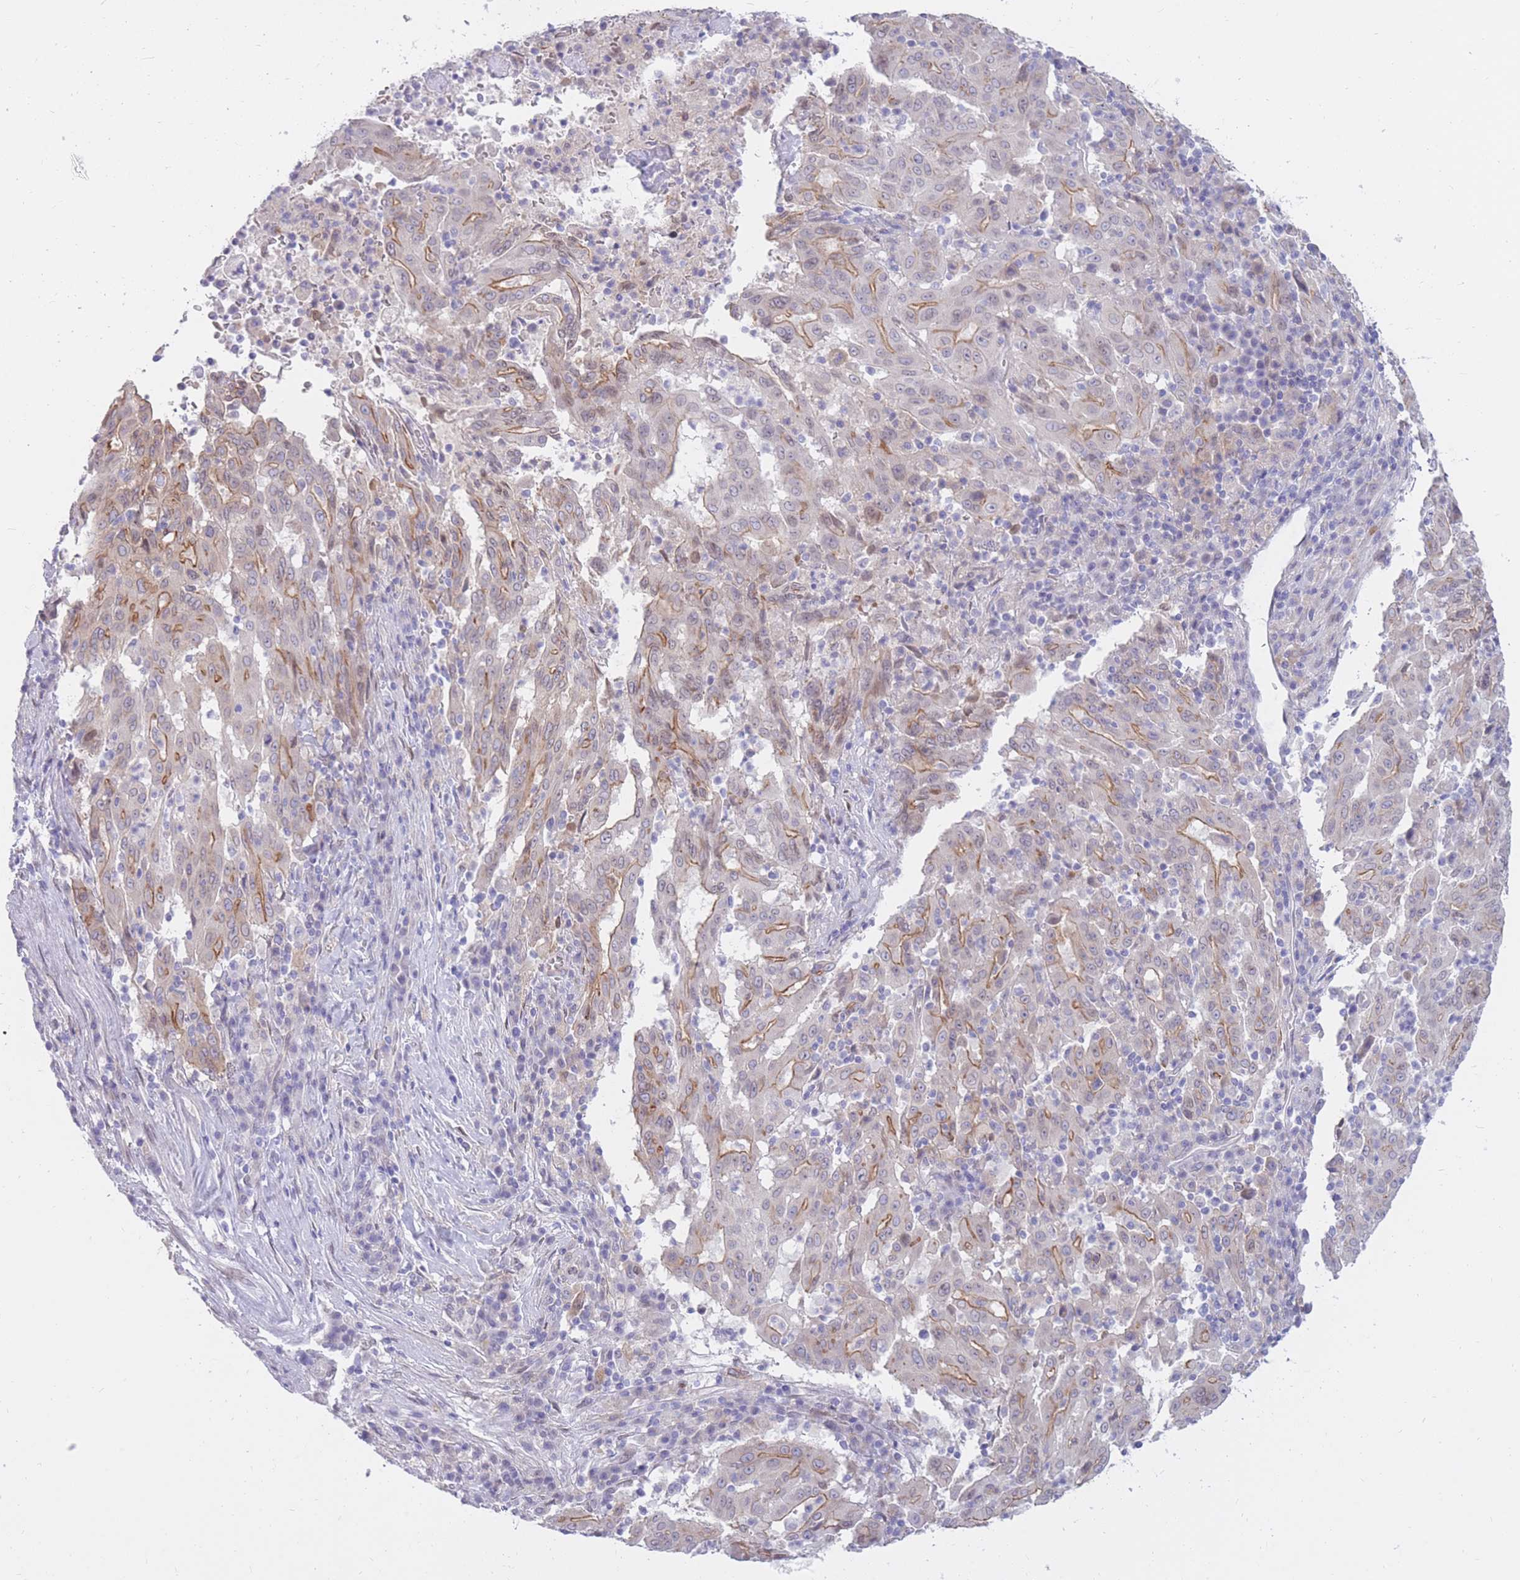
{"staining": {"intensity": "moderate", "quantity": "25%-75%", "location": "cytoplasmic/membranous"}, "tissue": "pancreatic cancer", "cell_type": "Tumor cells", "image_type": "cancer", "snomed": [{"axis": "morphology", "description": "Adenocarcinoma, NOS"}, {"axis": "topography", "description": "Pancreas"}], "caption": "IHC (DAB (3,3'-diaminobenzidine)) staining of human adenocarcinoma (pancreatic) displays moderate cytoplasmic/membranous protein staining in about 25%-75% of tumor cells.", "gene": "HOOK2", "patient": {"sex": "male", "age": 63}}